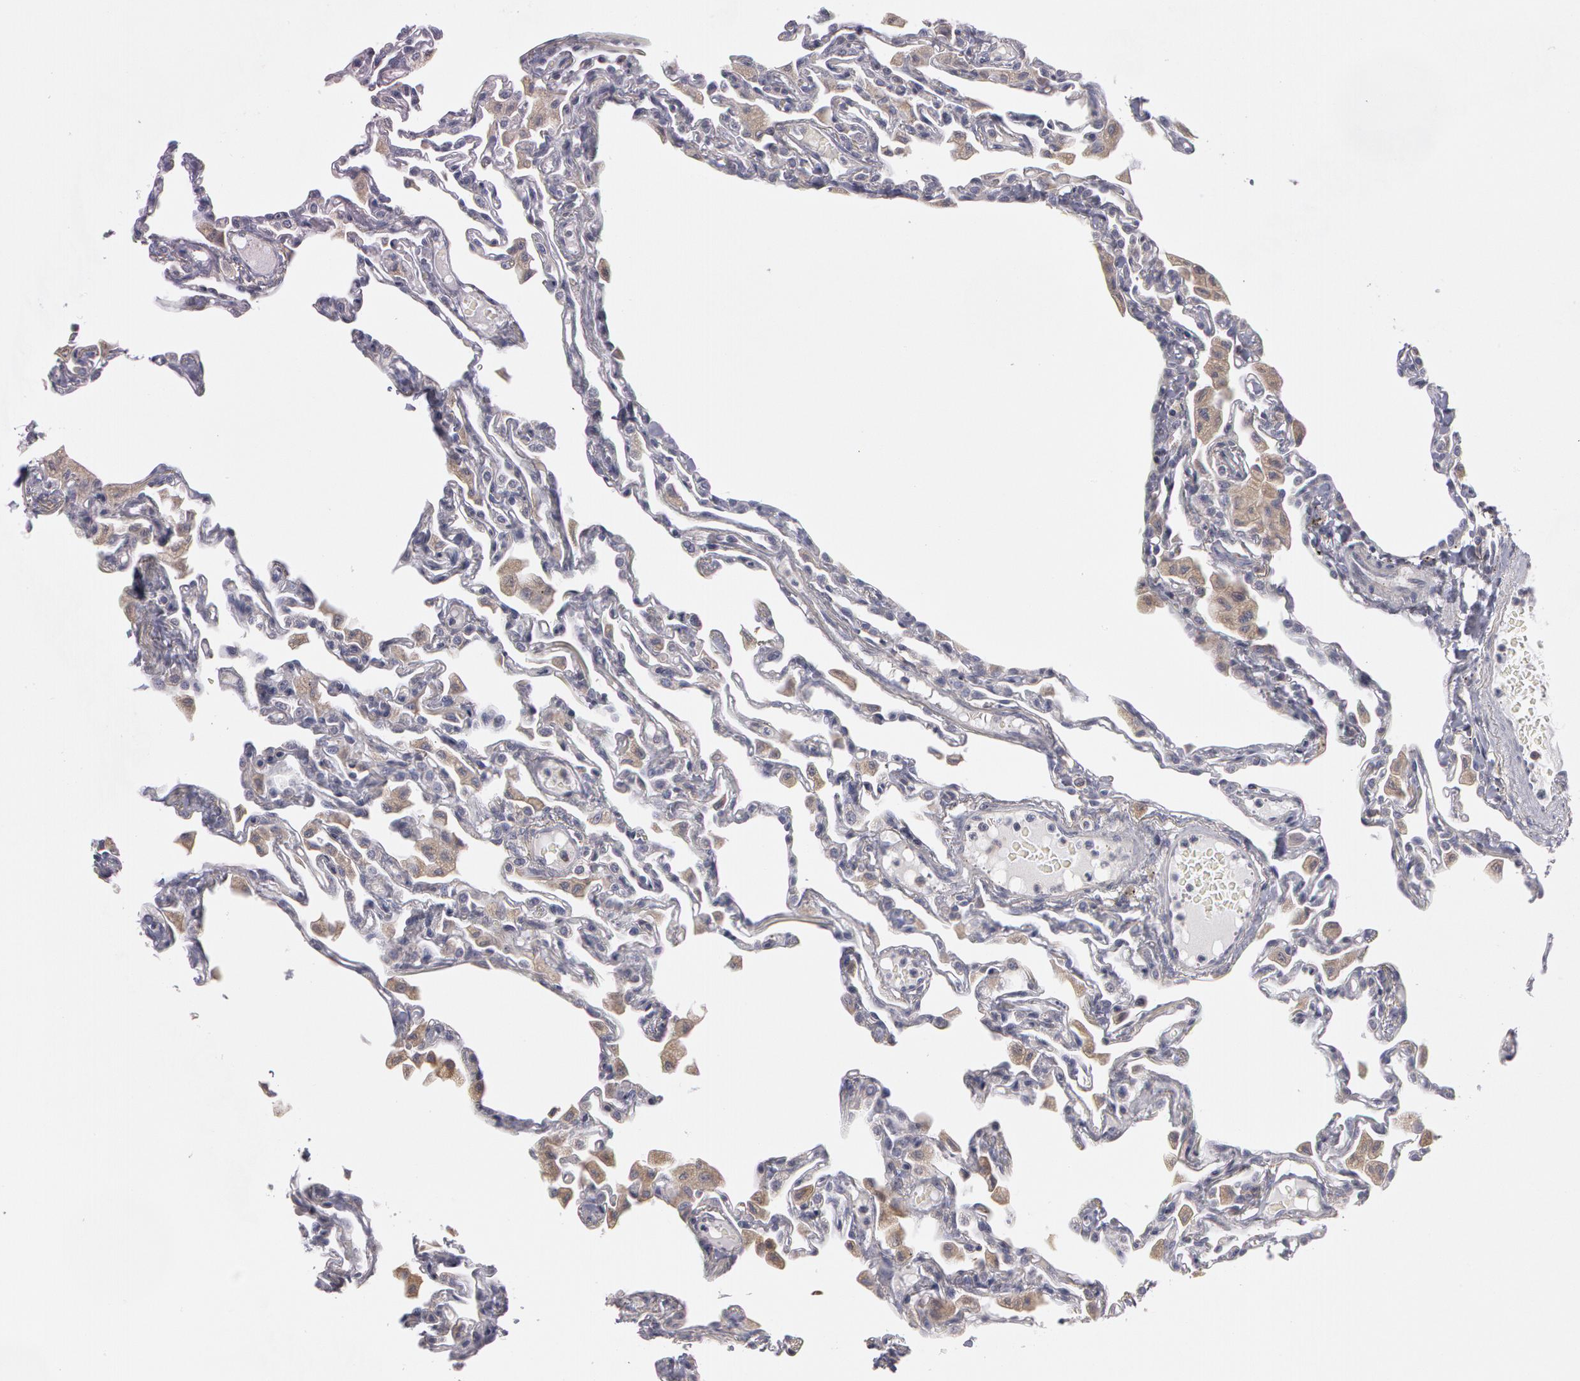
{"staining": {"intensity": "negative", "quantity": "none", "location": "none"}, "tissue": "lung", "cell_type": "Alveolar cells", "image_type": "normal", "snomed": [{"axis": "morphology", "description": "Normal tissue, NOS"}, {"axis": "topography", "description": "Lung"}], "caption": "Lung was stained to show a protein in brown. There is no significant staining in alveolar cells.", "gene": "NEK9", "patient": {"sex": "female", "age": 49}}